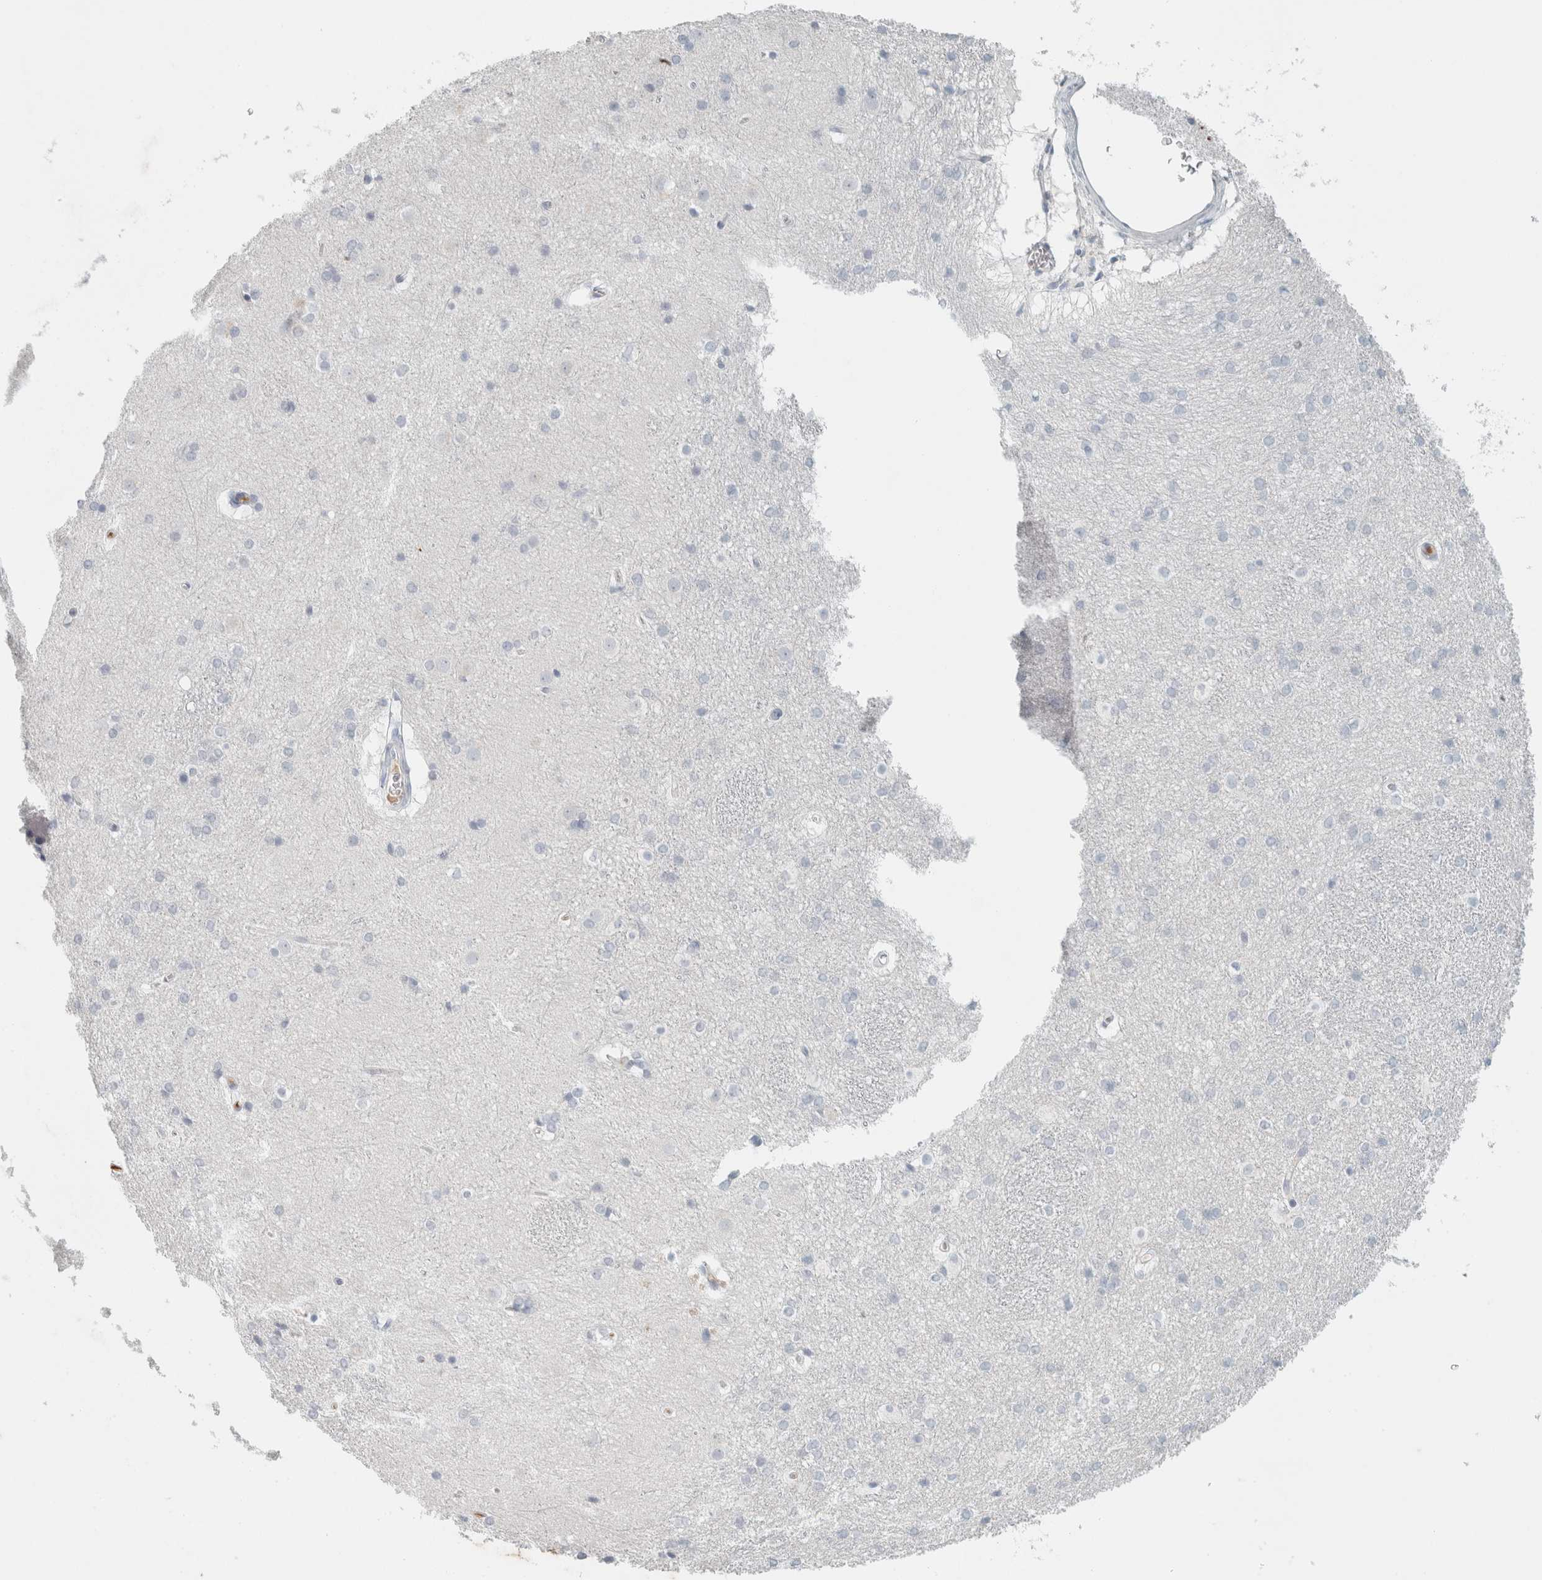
{"staining": {"intensity": "negative", "quantity": "none", "location": "none"}, "tissue": "caudate", "cell_type": "Glial cells", "image_type": "normal", "snomed": [{"axis": "morphology", "description": "Normal tissue, NOS"}, {"axis": "topography", "description": "Lateral ventricle wall"}], "caption": "A high-resolution image shows immunohistochemistry (IHC) staining of benign caudate, which reveals no significant staining in glial cells. (DAB (3,3'-diaminobenzidine) IHC visualized using brightfield microscopy, high magnification).", "gene": "IL6", "patient": {"sex": "female", "age": 19}}